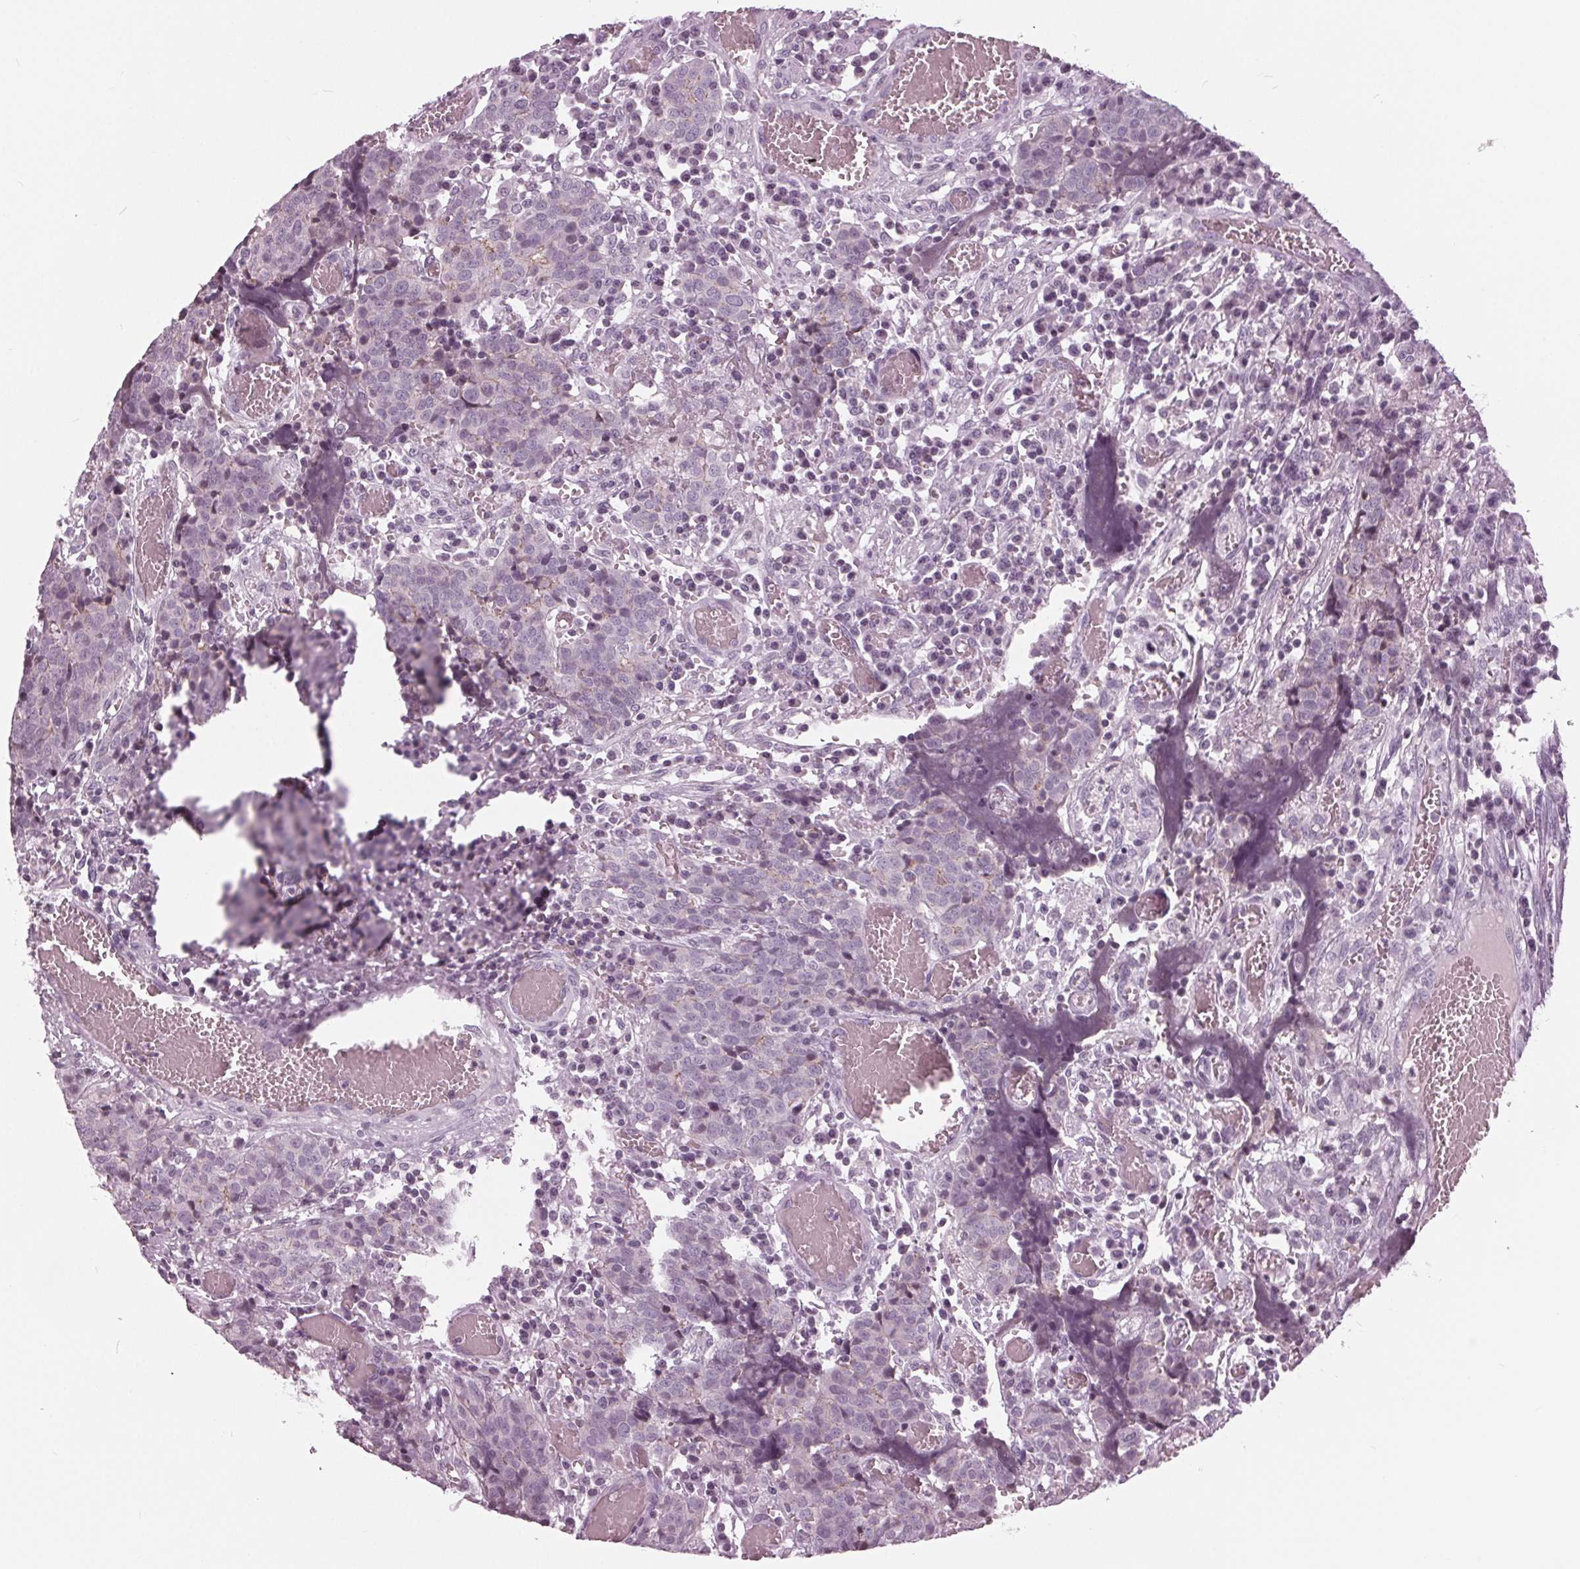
{"staining": {"intensity": "weak", "quantity": "<25%", "location": "cytoplasmic/membranous"}, "tissue": "prostate cancer", "cell_type": "Tumor cells", "image_type": "cancer", "snomed": [{"axis": "morphology", "description": "Adenocarcinoma, High grade"}, {"axis": "topography", "description": "Prostate and seminal vesicle, NOS"}], "caption": "Immunohistochemistry (IHC) histopathology image of prostate cancer (high-grade adenocarcinoma) stained for a protein (brown), which reveals no expression in tumor cells. Brightfield microscopy of immunohistochemistry (IHC) stained with DAB (brown) and hematoxylin (blue), captured at high magnification.", "gene": "SLC9A4", "patient": {"sex": "male", "age": 60}}